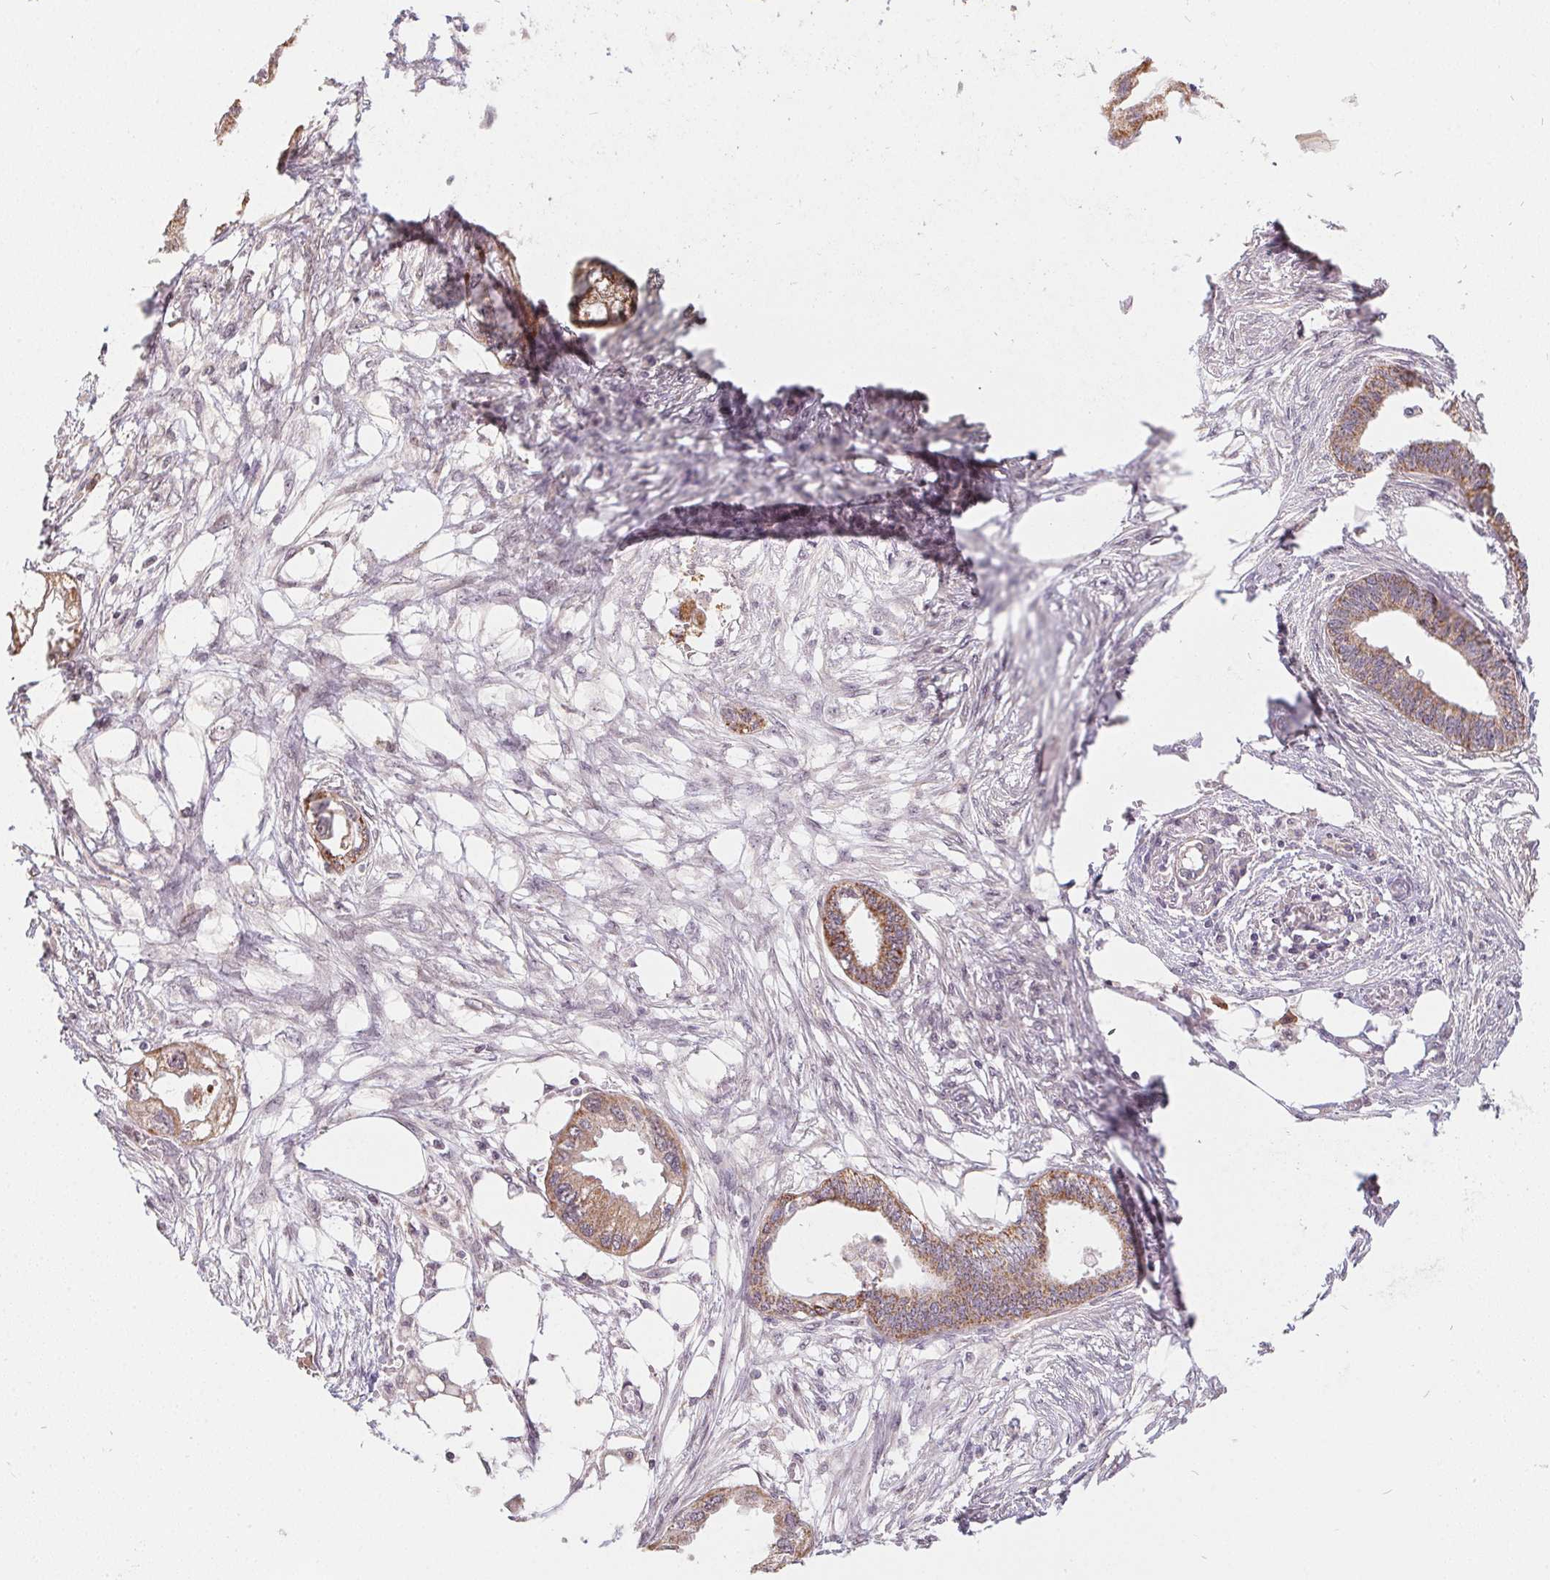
{"staining": {"intensity": "moderate", "quantity": ">75%", "location": "cytoplasmic/membranous"}, "tissue": "endometrial cancer", "cell_type": "Tumor cells", "image_type": "cancer", "snomed": [{"axis": "morphology", "description": "Adenocarcinoma, NOS"}, {"axis": "morphology", "description": "Adenocarcinoma, metastatic, NOS"}, {"axis": "topography", "description": "Adipose tissue"}, {"axis": "topography", "description": "Endometrium"}], "caption": "An IHC photomicrograph of tumor tissue is shown. Protein staining in brown shows moderate cytoplasmic/membranous positivity in endometrial adenocarcinoma within tumor cells.", "gene": "REV3L", "patient": {"sex": "female", "age": 67}}